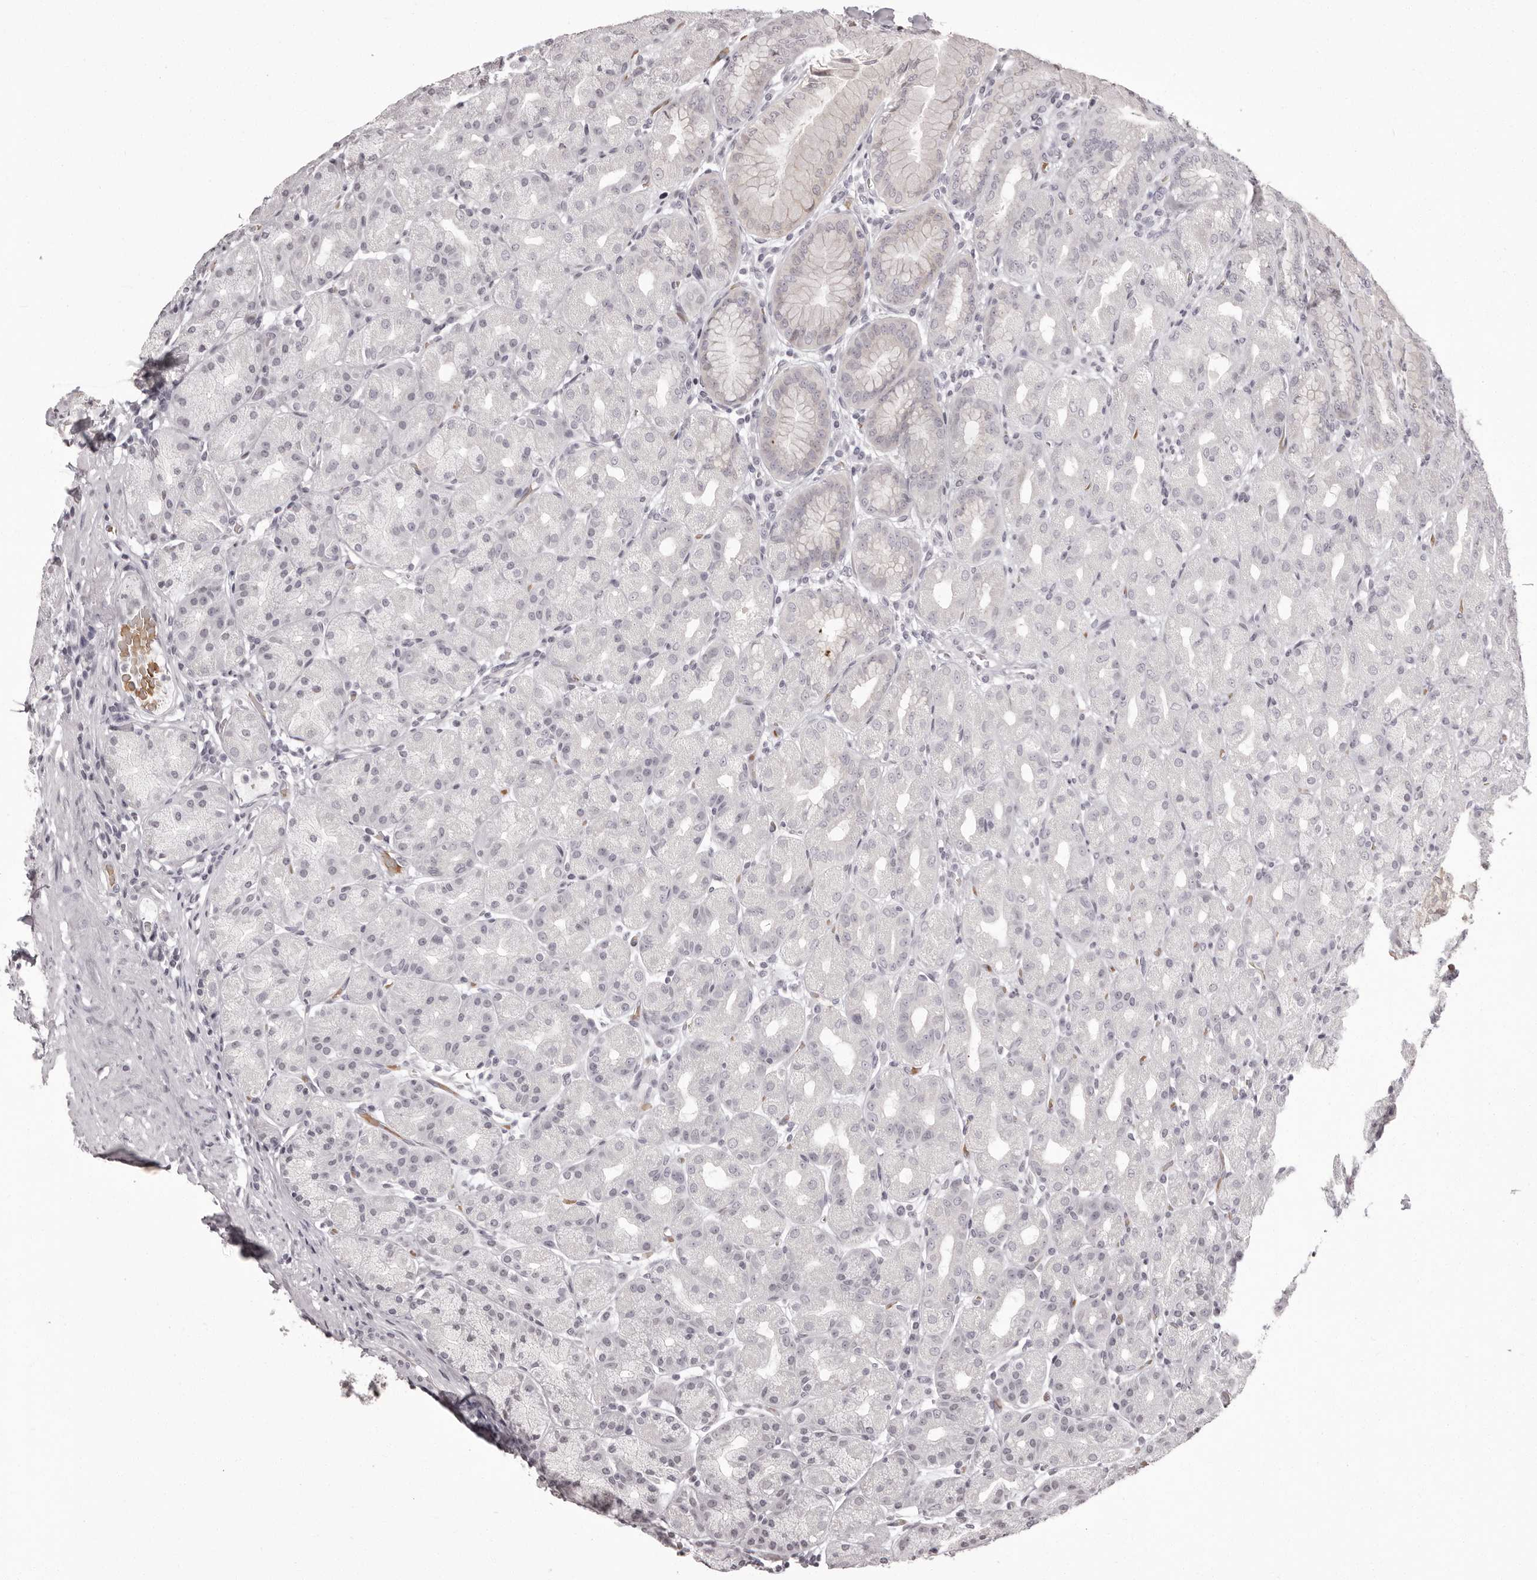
{"staining": {"intensity": "weak", "quantity": "25%-75%", "location": "cytoplasmic/membranous"}, "tissue": "stomach", "cell_type": "Glandular cells", "image_type": "normal", "snomed": [{"axis": "morphology", "description": "Normal tissue, NOS"}, {"axis": "topography", "description": "Stomach, upper"}], "caption": "Brown immunohistochemical staining in normal stomach shows weak cytoplasmic/membranous positivity in approximately 25%-75% of glandular cells.", "gene": "C8orf74", "patient": {"sex": "male", "age": 68}}